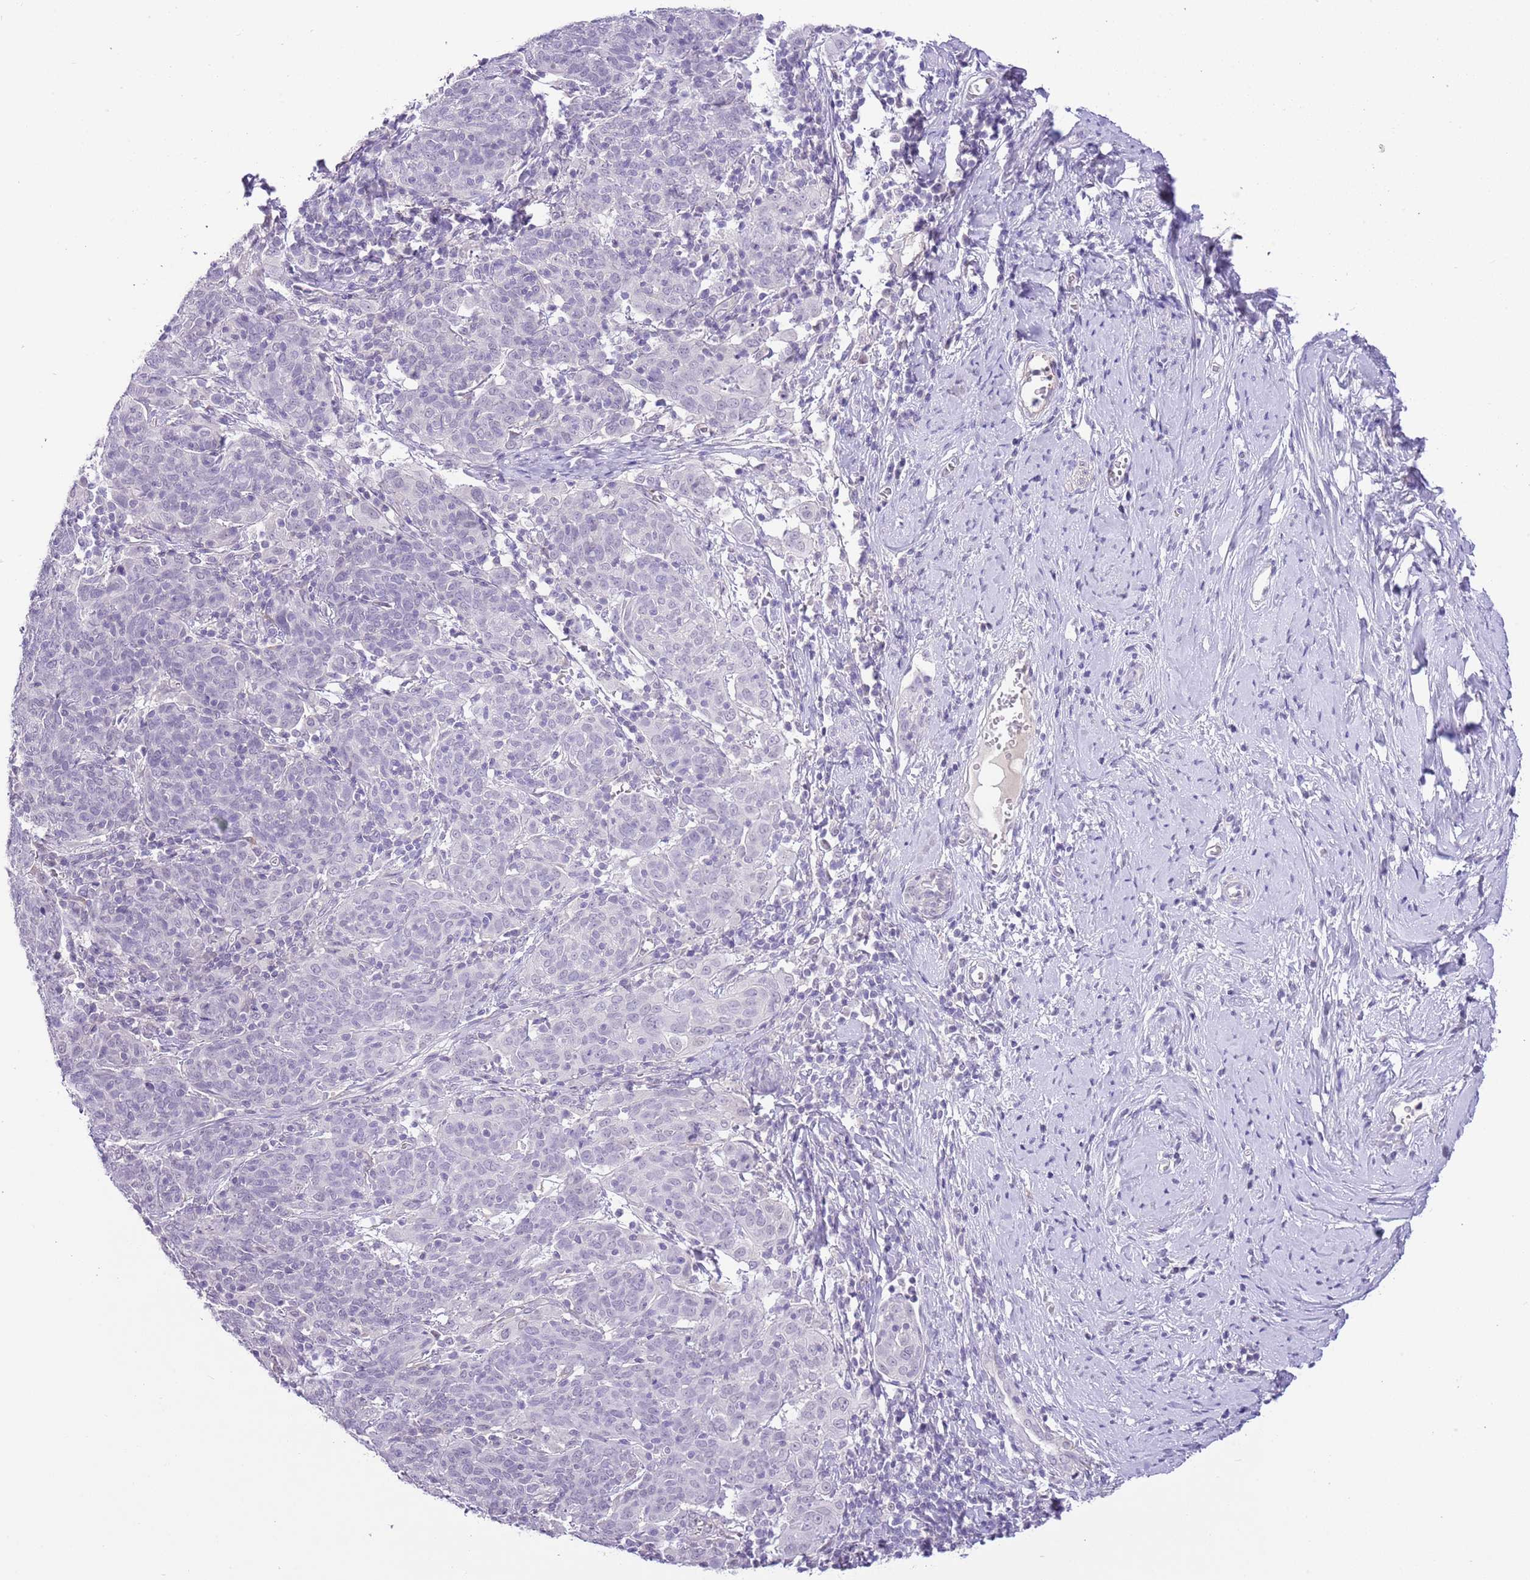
{"staining": {"intensity": "negative", "quantity": "none", "location": "none"}, "tissue": "cervical cancer", "cell_type": "Tumor cells", "image_type": "cancer", "snomed": [{"axis": "morphology", "description": "Squamous cell carcinoma, NOS"}, {"axis": "topography", "description": "Cervix"}], "caption": "Tumor cells show no significant staining in squamous cell carcinoma (cervical).", "gene": "MIDN", "patient": {"sex": "female", "age": 67}}